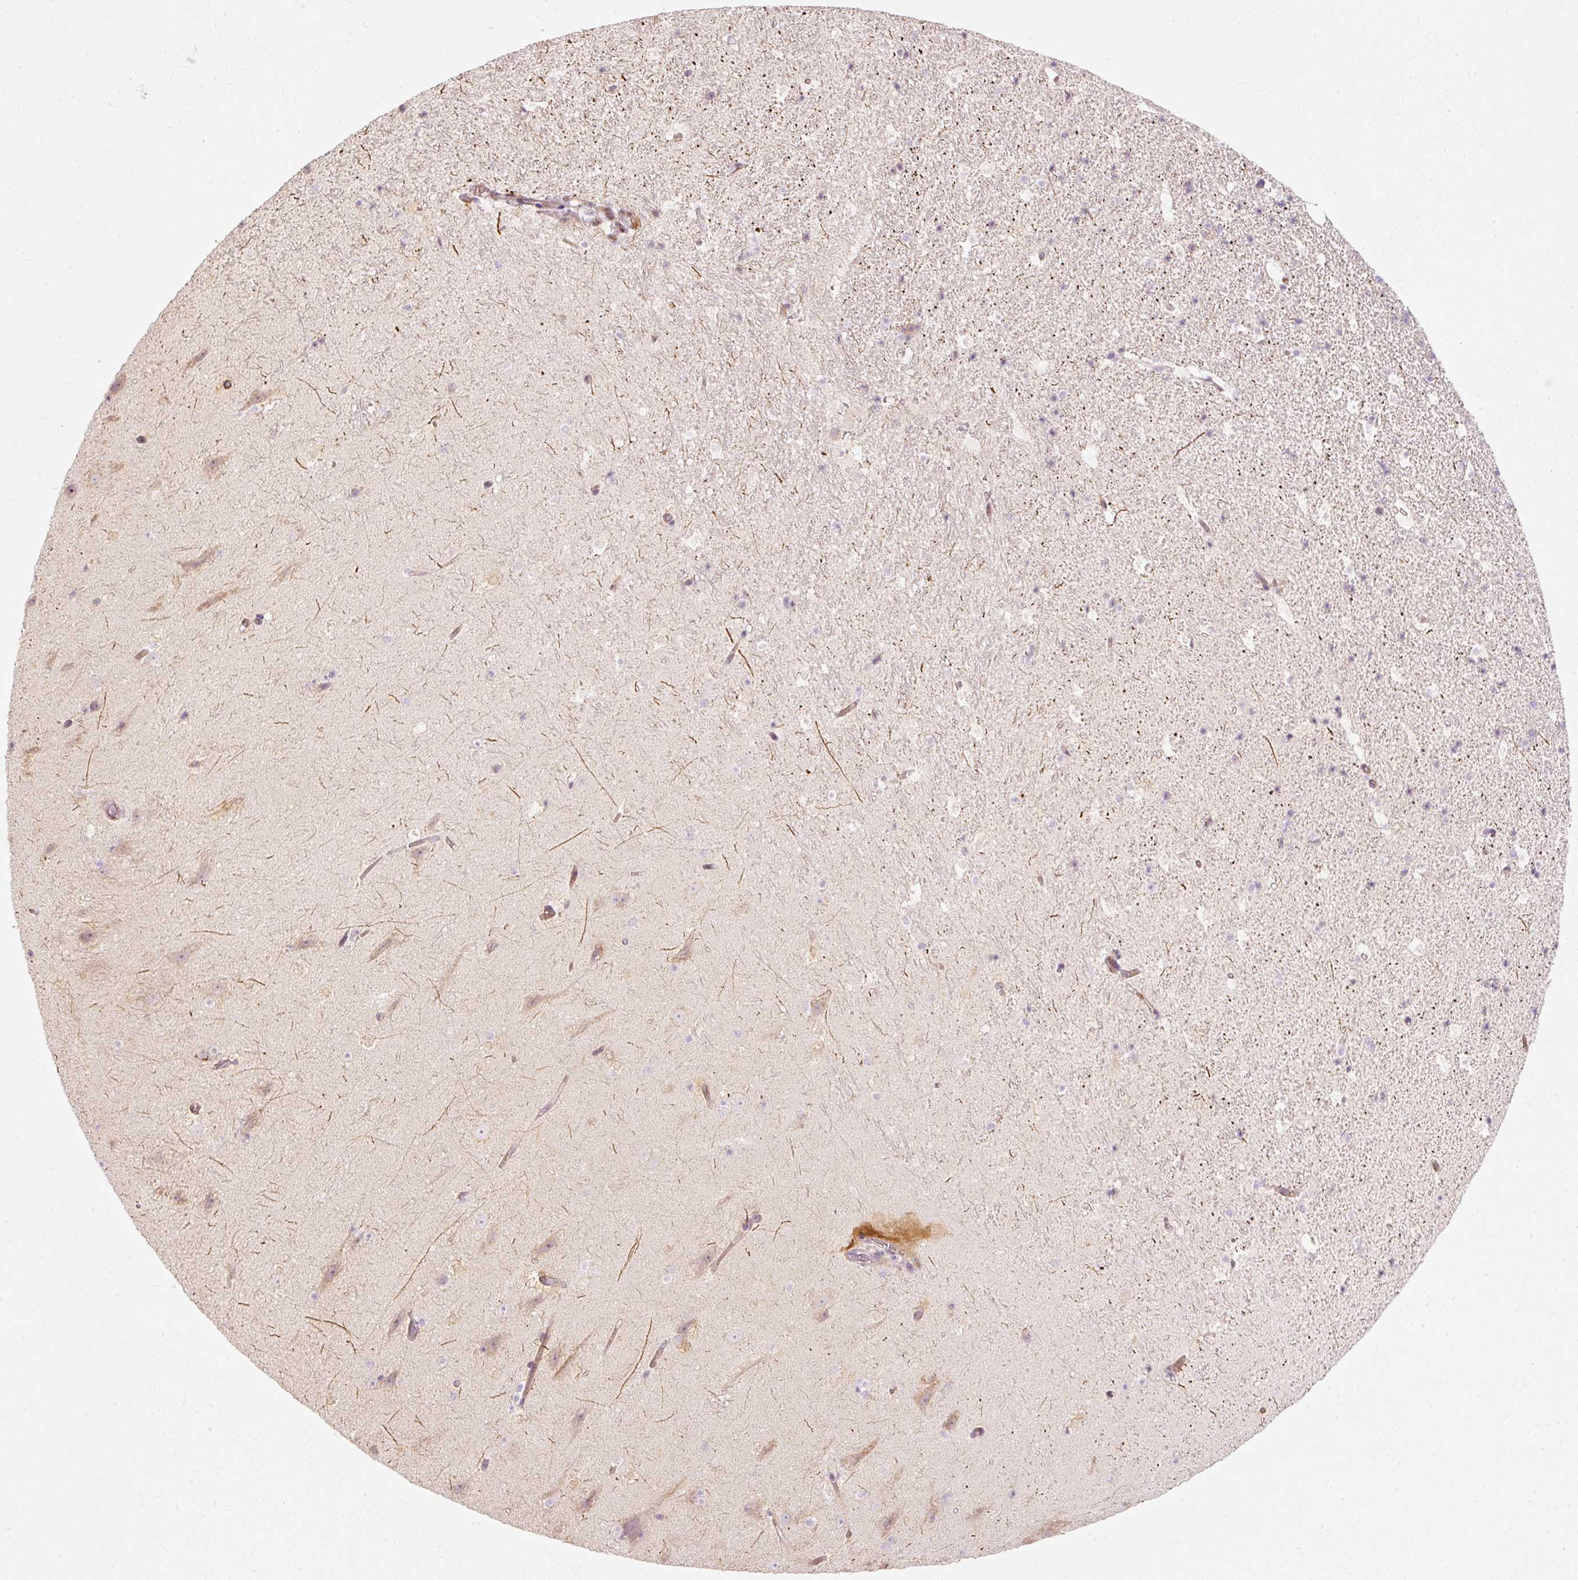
{"staining": {"intensity": "negative", "quantity": "none", "location": "none"}, "tissue": "hippocampus", "cell_type": "Glial cells", "image_type": "normal", "snomed": [{"axis": "morphology", "description": "Normal tissue, NOS"}, {"axis": "topography", "description": "Hippocampus"}], "caption": "The IHC photomicrograph has no significant positivity in glial cells of hippocampus.", "gene": "SLC20A1", "patient": {"sex": "male", "age": 37}}